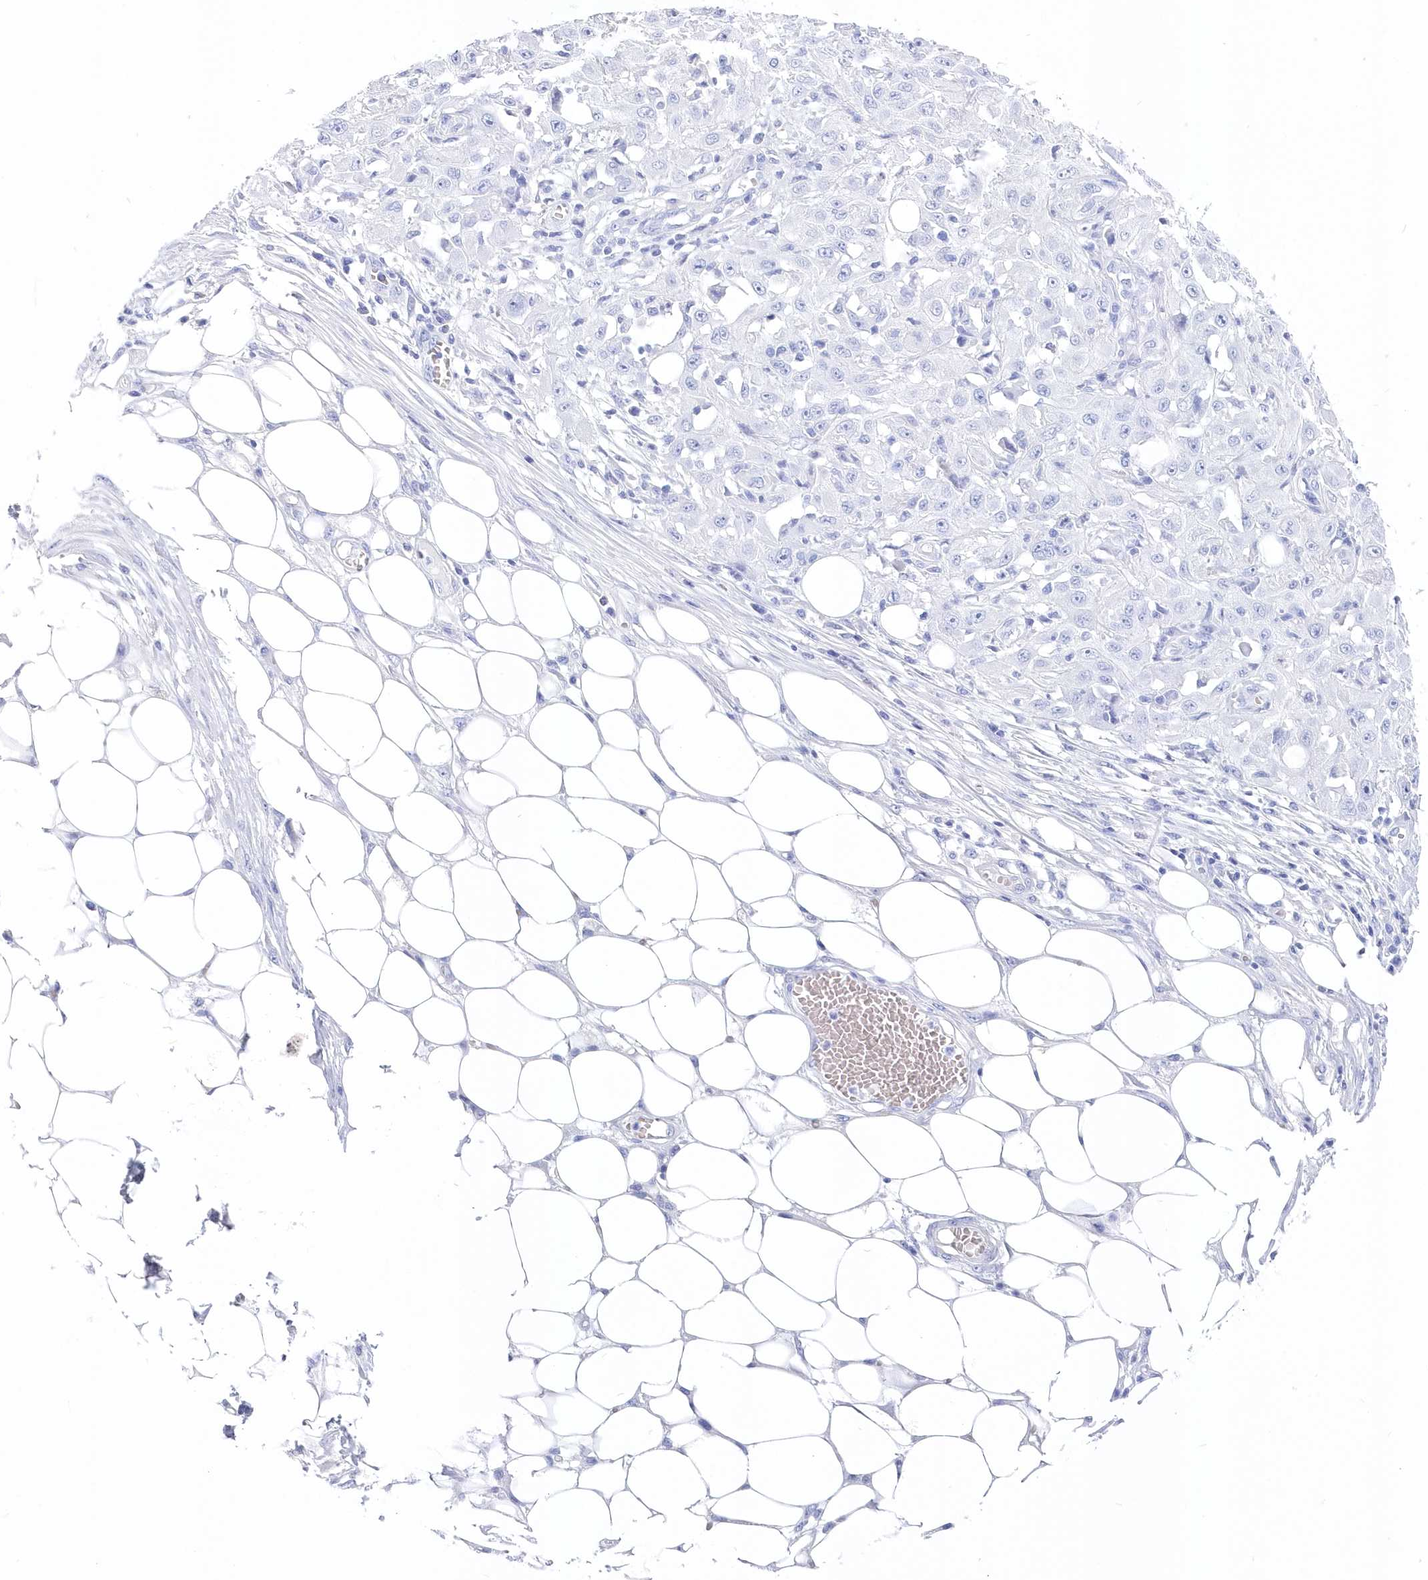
{"staining": {"intensity": "negative", "quantity": "none", "location": "none"}, "tissue": "skin cancer", "cell_type": "Tumor cells", "image_type": "cancer", "snomed": [{"axis": "morphology", "description": "Squamous cell carcinoma, NOS"}, {"axis": "morphology", "description": "Squamous cell carcinoma, metastatic, NOS"}, {"axis": "topography", "description": "Skin"}, {"axis": "topography", "description": "Lymph node"}], "caption": "IHC of squamous cell carcinoma (skin) reveals no positivity in tumor cells.", "gene": "CSNK1G2", "patient": {"sex": "male", "age": 75}}